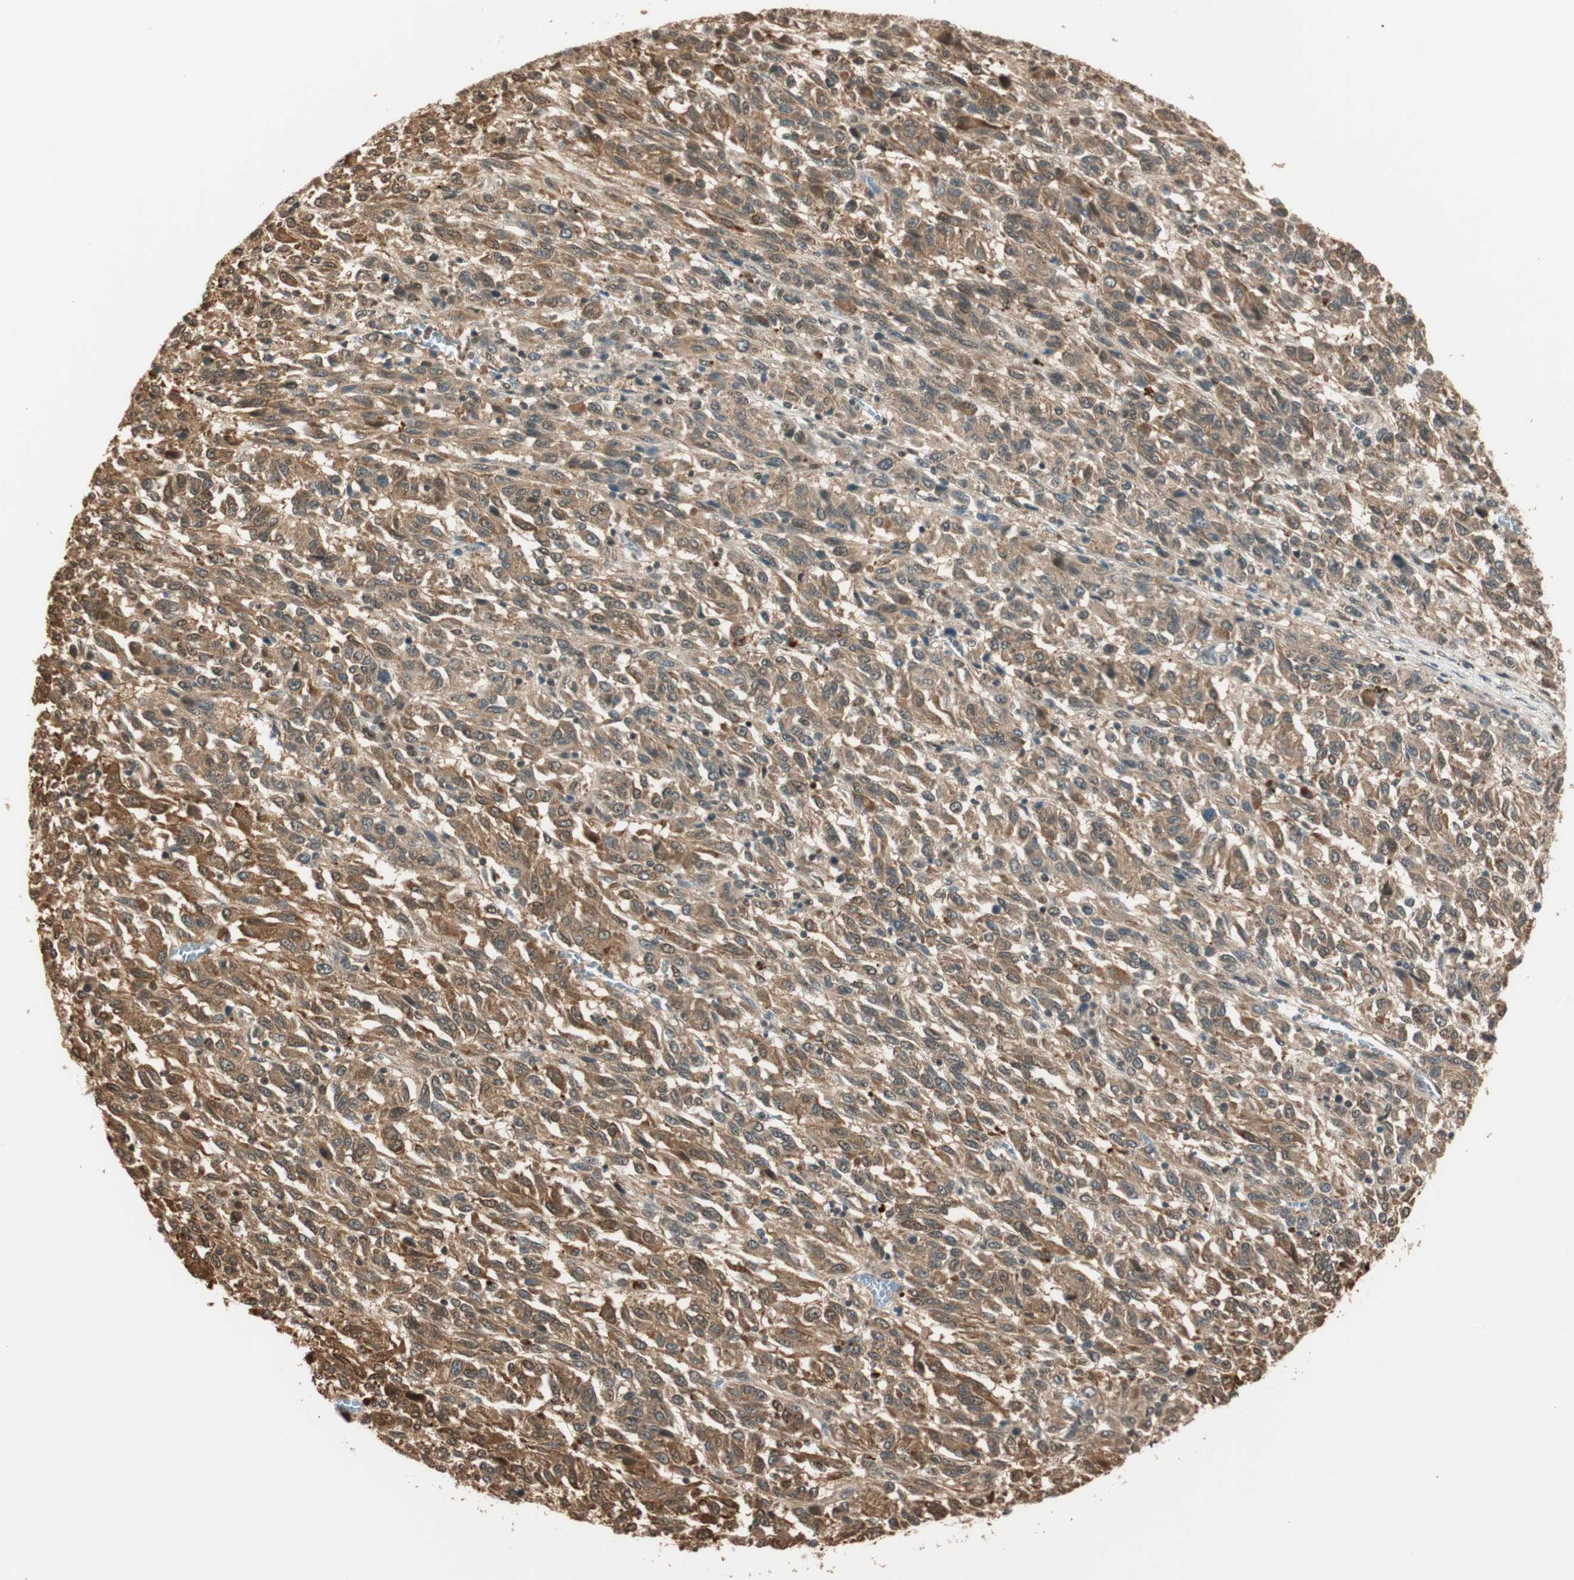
{"staining": {"intensity": "strong", "quantity": ">75%", "location": "cytoplasmic/membranous"}, "tissue": "melanoma", "cell_type": "Tumor cells", "image_type": "cancer", "snomed": [{"axis": "morphology", "description": "Malignant melanoma, Metastatic site"}, {"axis": "topography", "description": "Lung"}], "caption": "A high amount of strong cytoplasmic/membranous staining is identified in about >75% of tumor cells in malignant melanoma (metastatic site) tissue.", "gene": "ZNF443", "patient": {"sex": "male", "age": 64}}